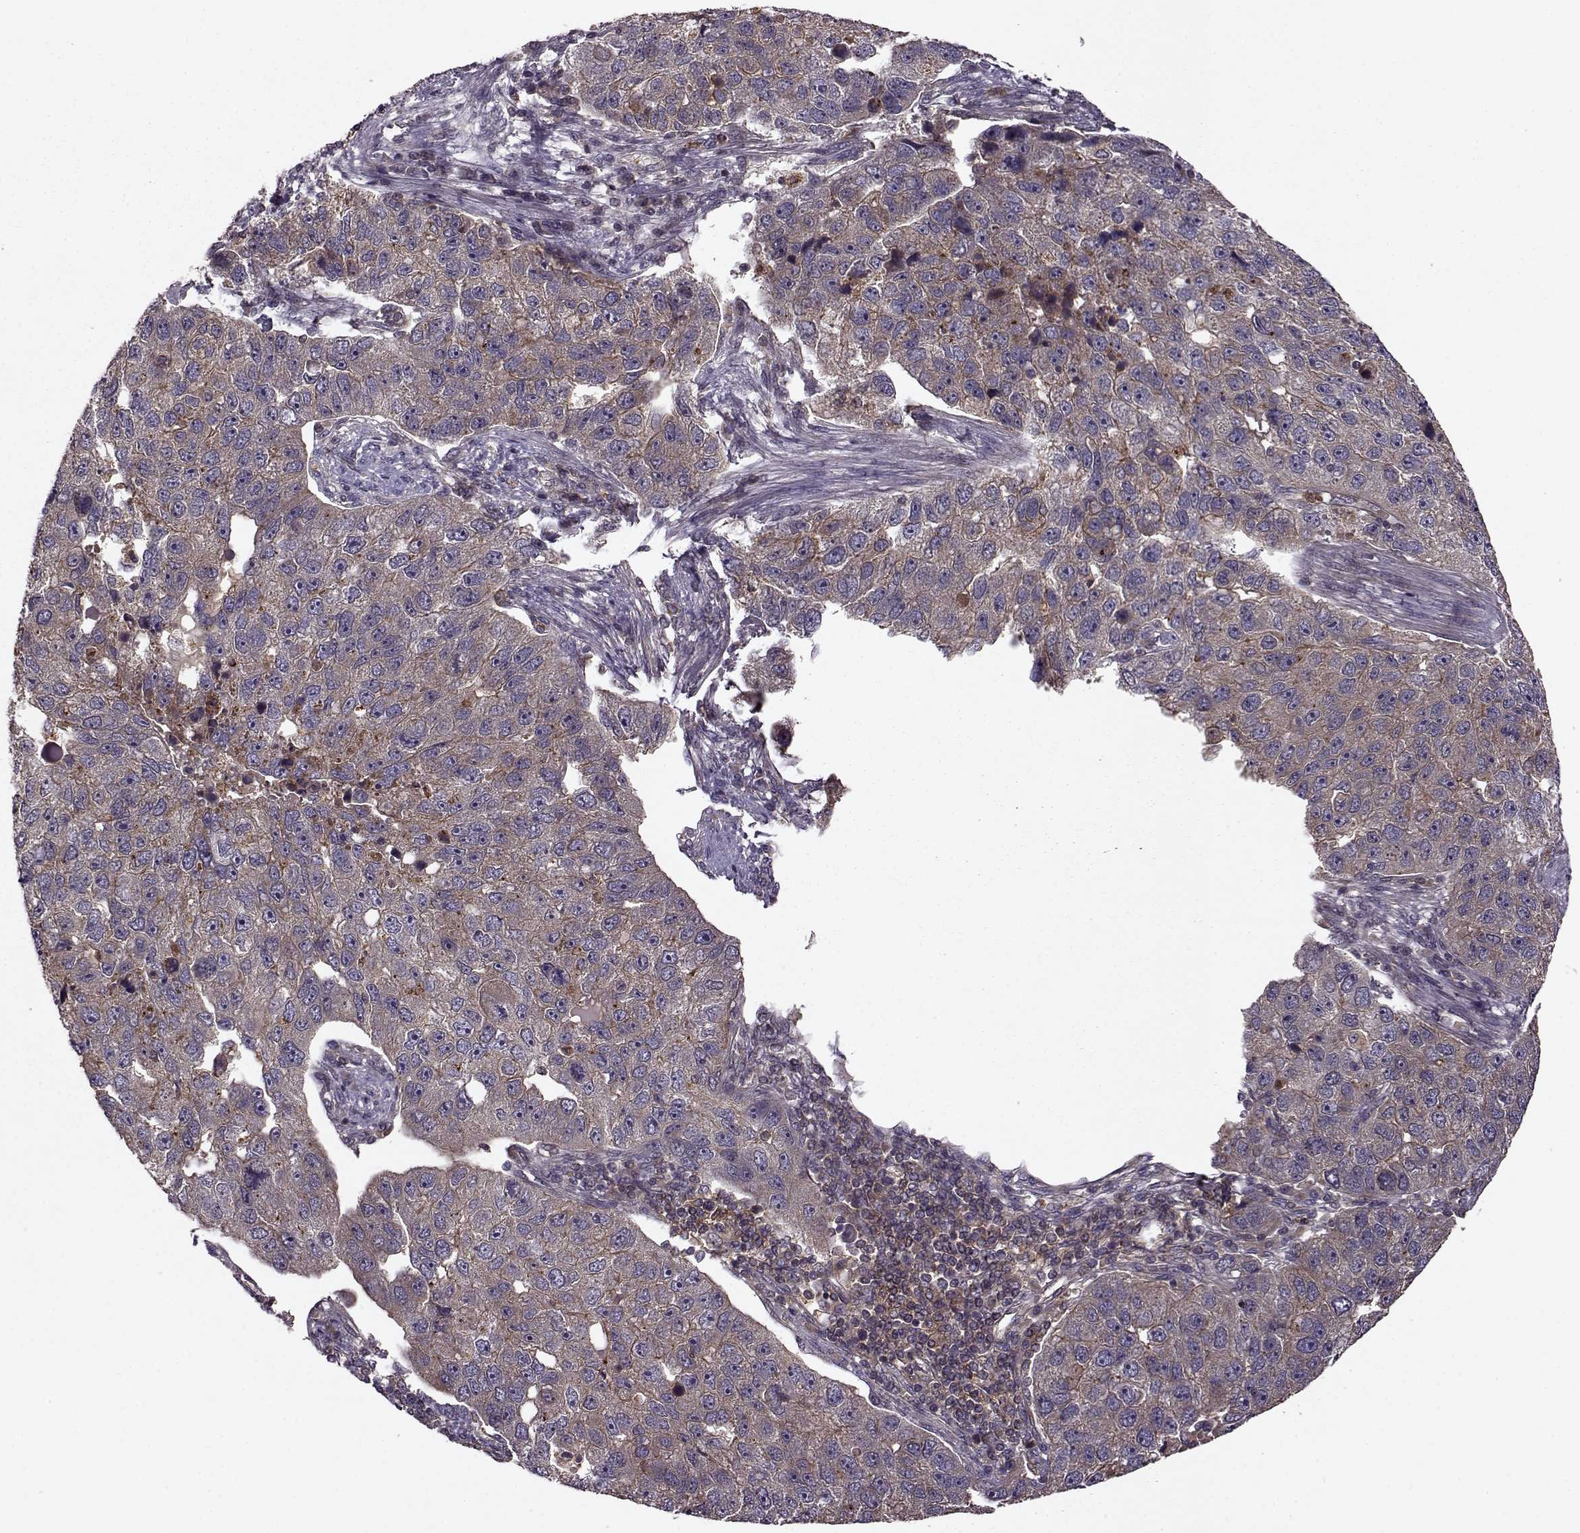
{"staining": {"intensity": "moderate", "quantity": "<25%", "location": "cytoplasmic/membranous"}, "tissue": "pancreatic cancer", "cell_type": "Tumor cells", "image_type": "cancer", "snomed": [{"axis": "morphology", "description": "Adenocarcinoma, NOS"}, {"axis": "topography", "description": "Pancreas"}], "caption": "Protein analysis of pancreatic cancer tissue displays moderate cytoplasmic/membranous positivity in approximately <25% of tumor cells. (Brightfield microscopy of DAB IHC at high magnification).", "gene": "IFRD2", "patient": {"sex": "female", "age": 61}}